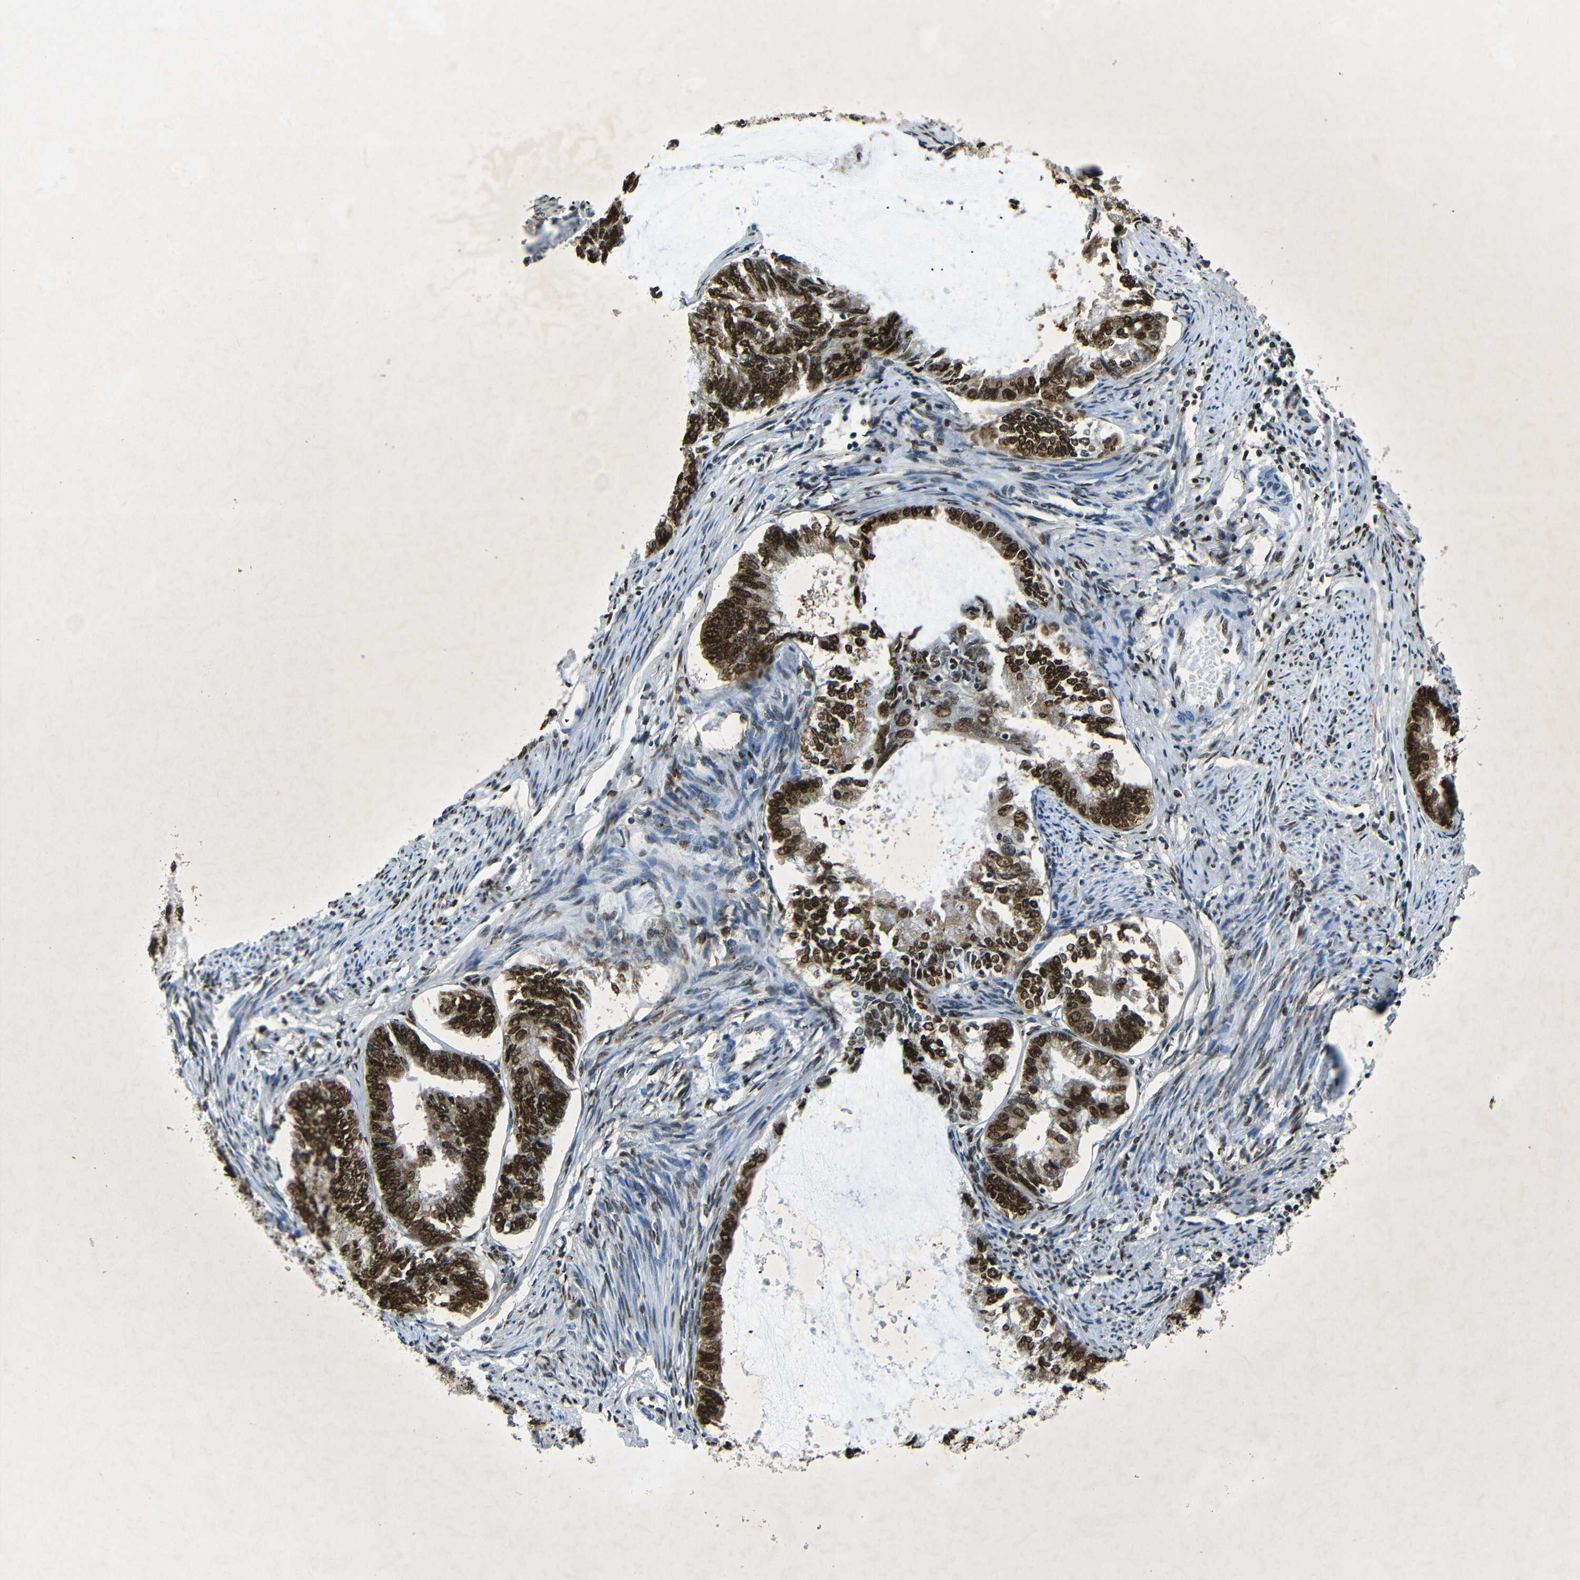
{"staining": {"intensity": "strong", "quantity": ">75%", "location": "cytoplasmic/membranous,nuclear"}, "tissue": "endometrial cancer", "cell_type": "Tumor cells", "image_type": "cancer", "snomed": [{"axis": "morphology", "description": "Adenocarcinoma, NOS"}, {"axis": "topography", "description": "Endometrium"}], "caption": "Strong cytoplasmic/membranous and nuclear protein positivity is identified in about >75% of tumor cells in endometrial adenocarcinoma.", "gene": "HMGN1", "patient": {"sex": "female", "age": 86}}